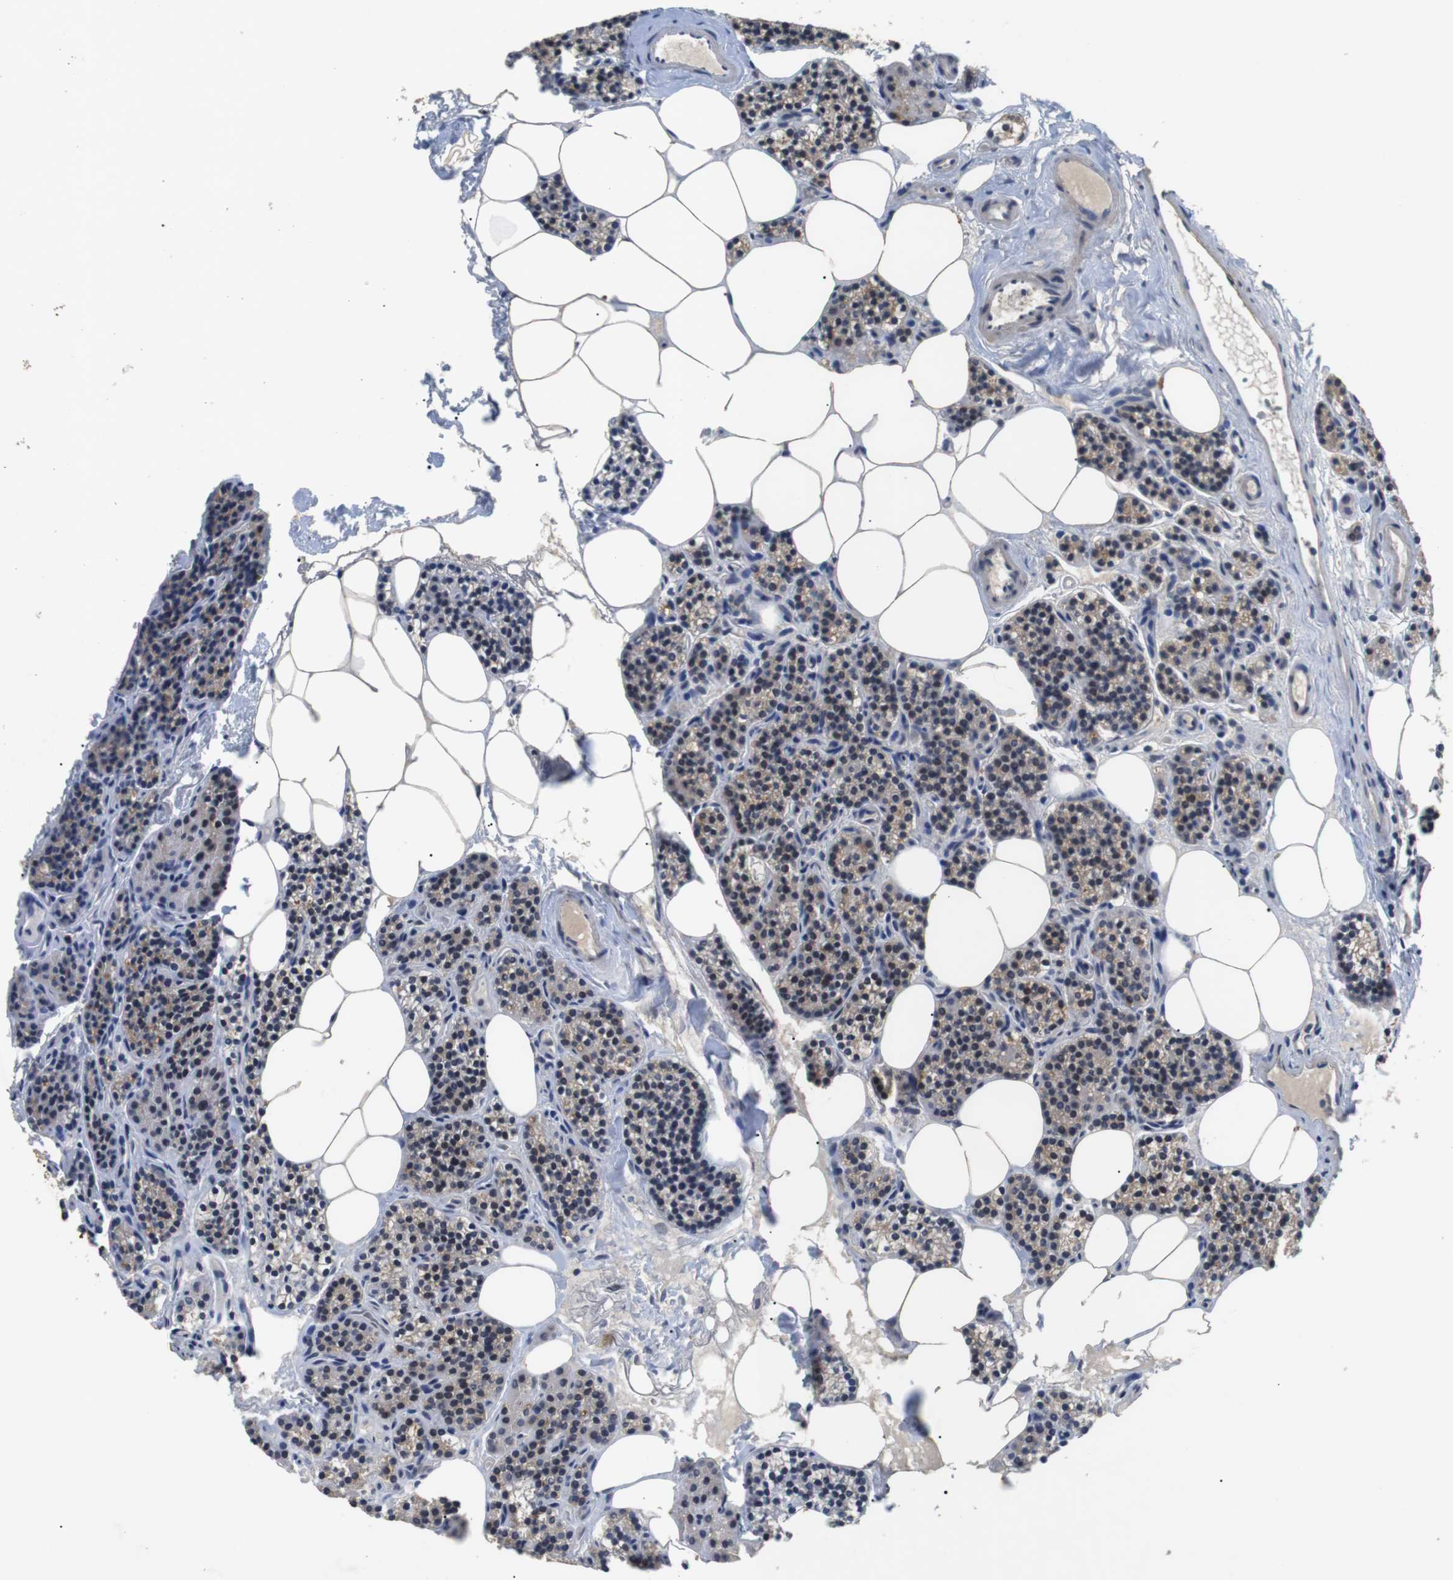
{"staining": {"intensity": "weak", "quantity": "25%-75%", "location": "cytoplasmic/membranous"}, "tissue": "parathyroid gland", "cell_type": "Glandular cells", "image_type": "normal", "snomed": [{"axis": "morphology", "description": "Normal tissue, NOS"}, {"axis": "morphology", "description": "Adenoma, NOS"}, {"axis": "topography", "description": "Parathyroid gland"}], "caption": "There is low levels of weak cytoplasmic/membranous expression in glandular cells of unremarkable parathyroid gland, as demonstrated by immunohistochemical staining (brown color).", "gene": "ADGRL3", "patient": {"sex": "female", "age": 74}}